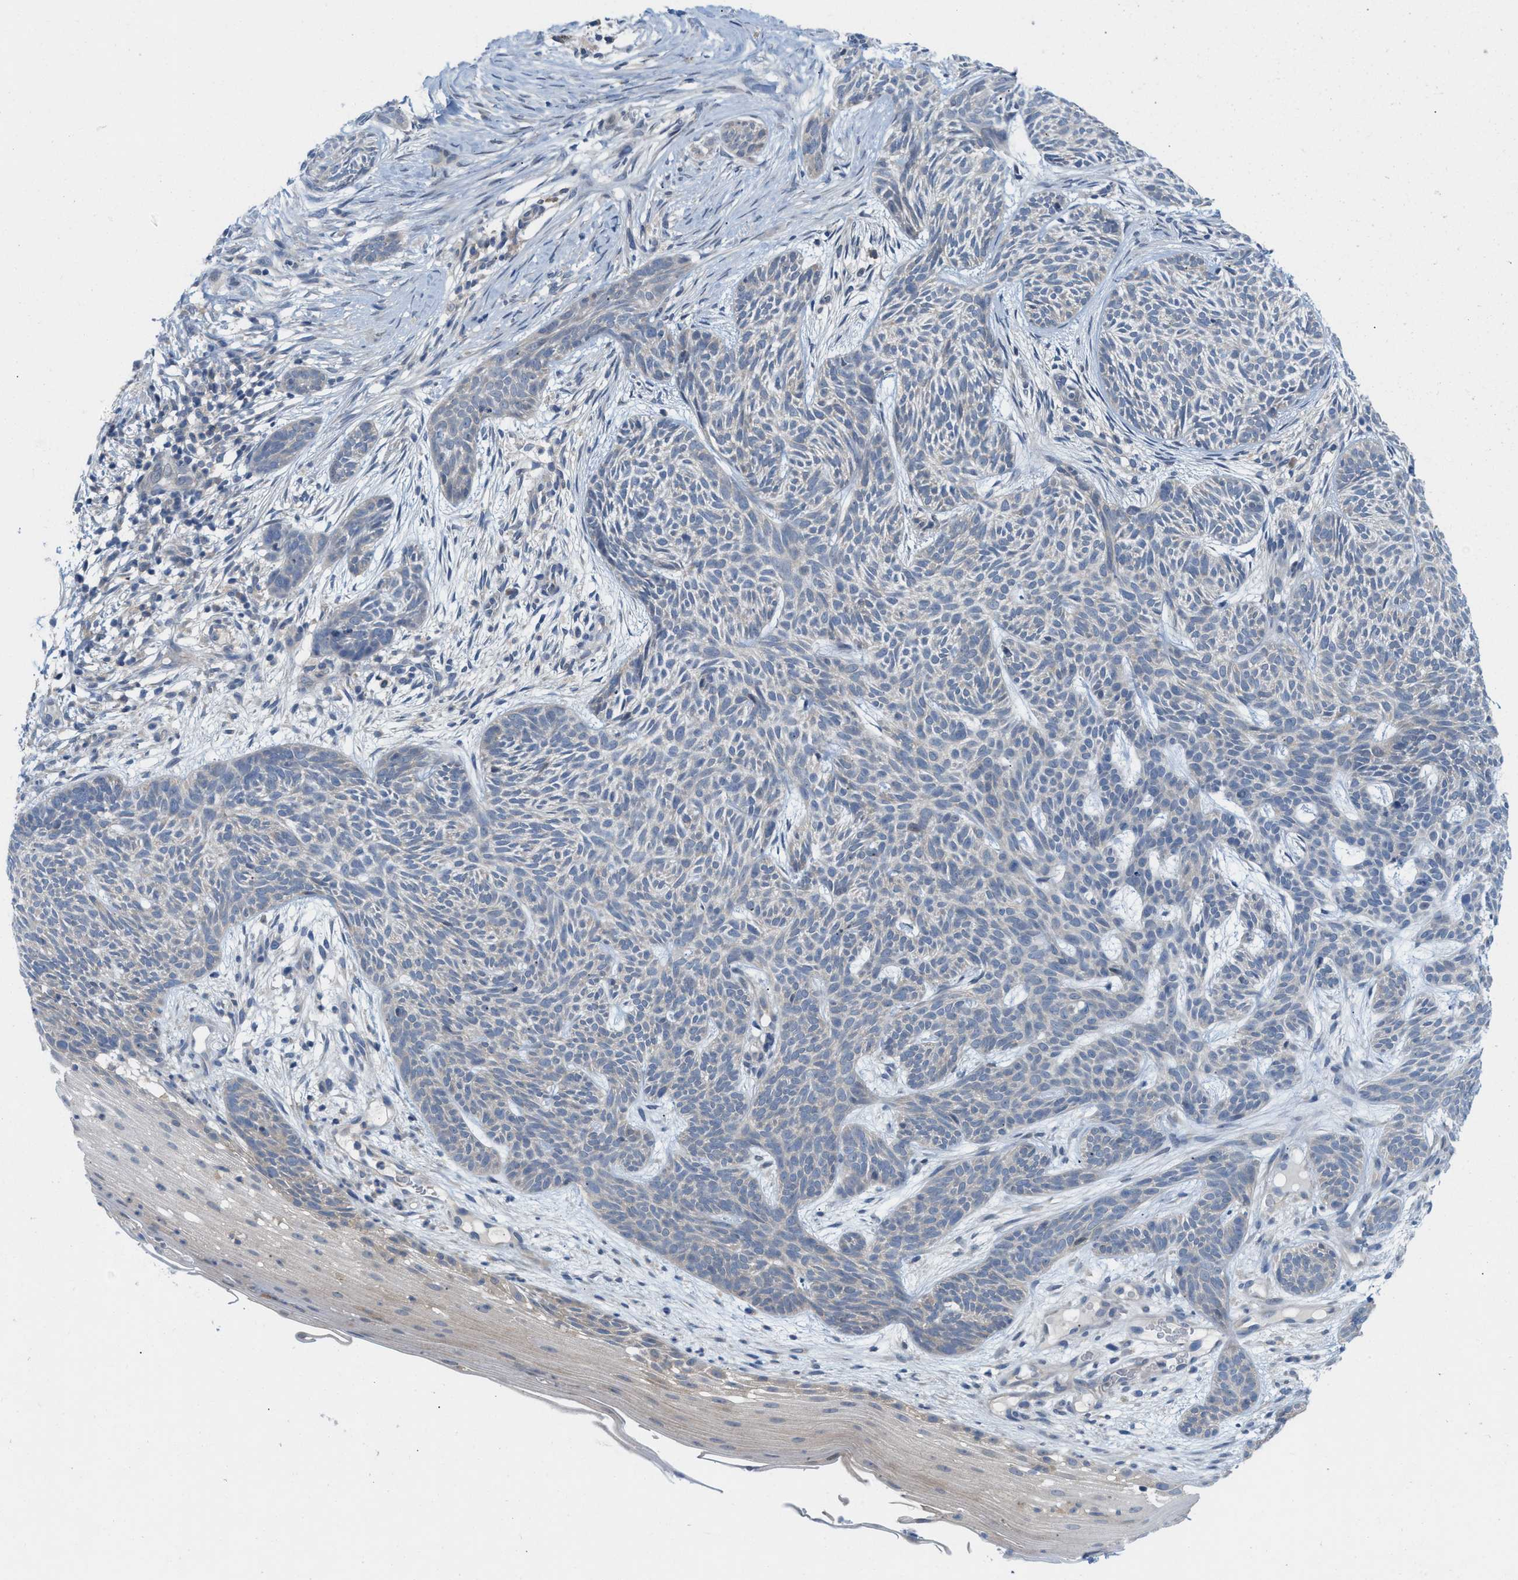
{"staining": {"intensity": "negative", "quantity": "none", "location": "none"}, "tissue": "skin cancer", "cell_type": "Tumor cells", "image_type": "cancer", "snomed": [{"axis": "morphology", "description": "Basal cell carcinoma"}, {"axis": "topography", "description": "Skin"}], "caption": "Skin basal cell carcinoma stained for a protein using immunohistochemistry (IHC) demonstrates no positivity tumor cells.", "gene": "WIPI2", "patient": {"sex": "female", "age": 59}}